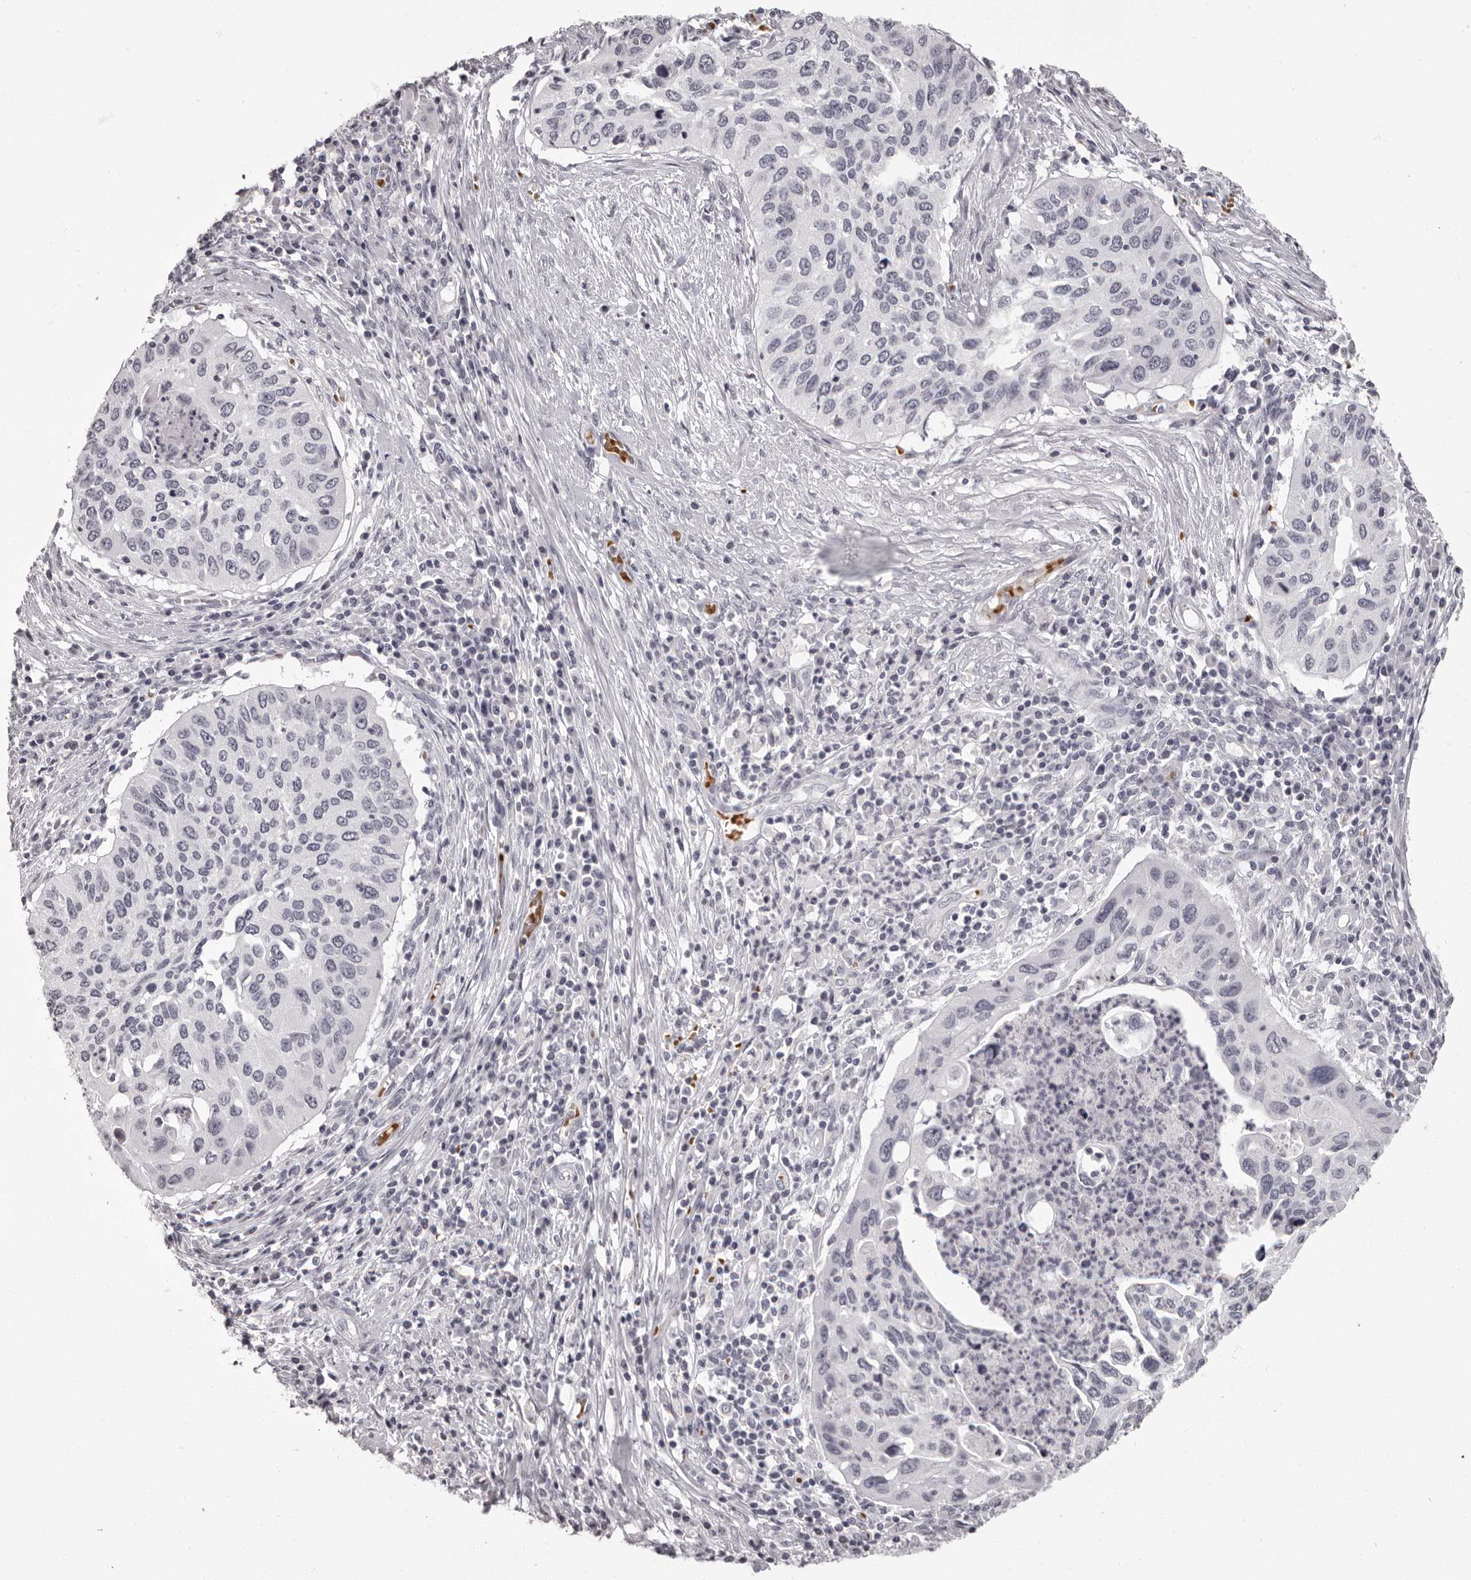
{"staining": {"intensity": "negative", "quantity": "none", "location": "none"}, "tissue": "cervical cancer", "cell_type": "Tumor cells", "image_type": "cancer", "snomed": [{"axis": "morphology", "description": "Squamous cell carcinoma, NOS"}, {"axis": "topography", "description": "Cervix"}], "caption": "Immunohistochemistry micrograph of cervical cancer (squamous cell carcinoma) stained for a protein (brown), which displays no staining in tumor cells.", "gene": "C8orf74", "patient": {"sex": "female", "age": 38}}